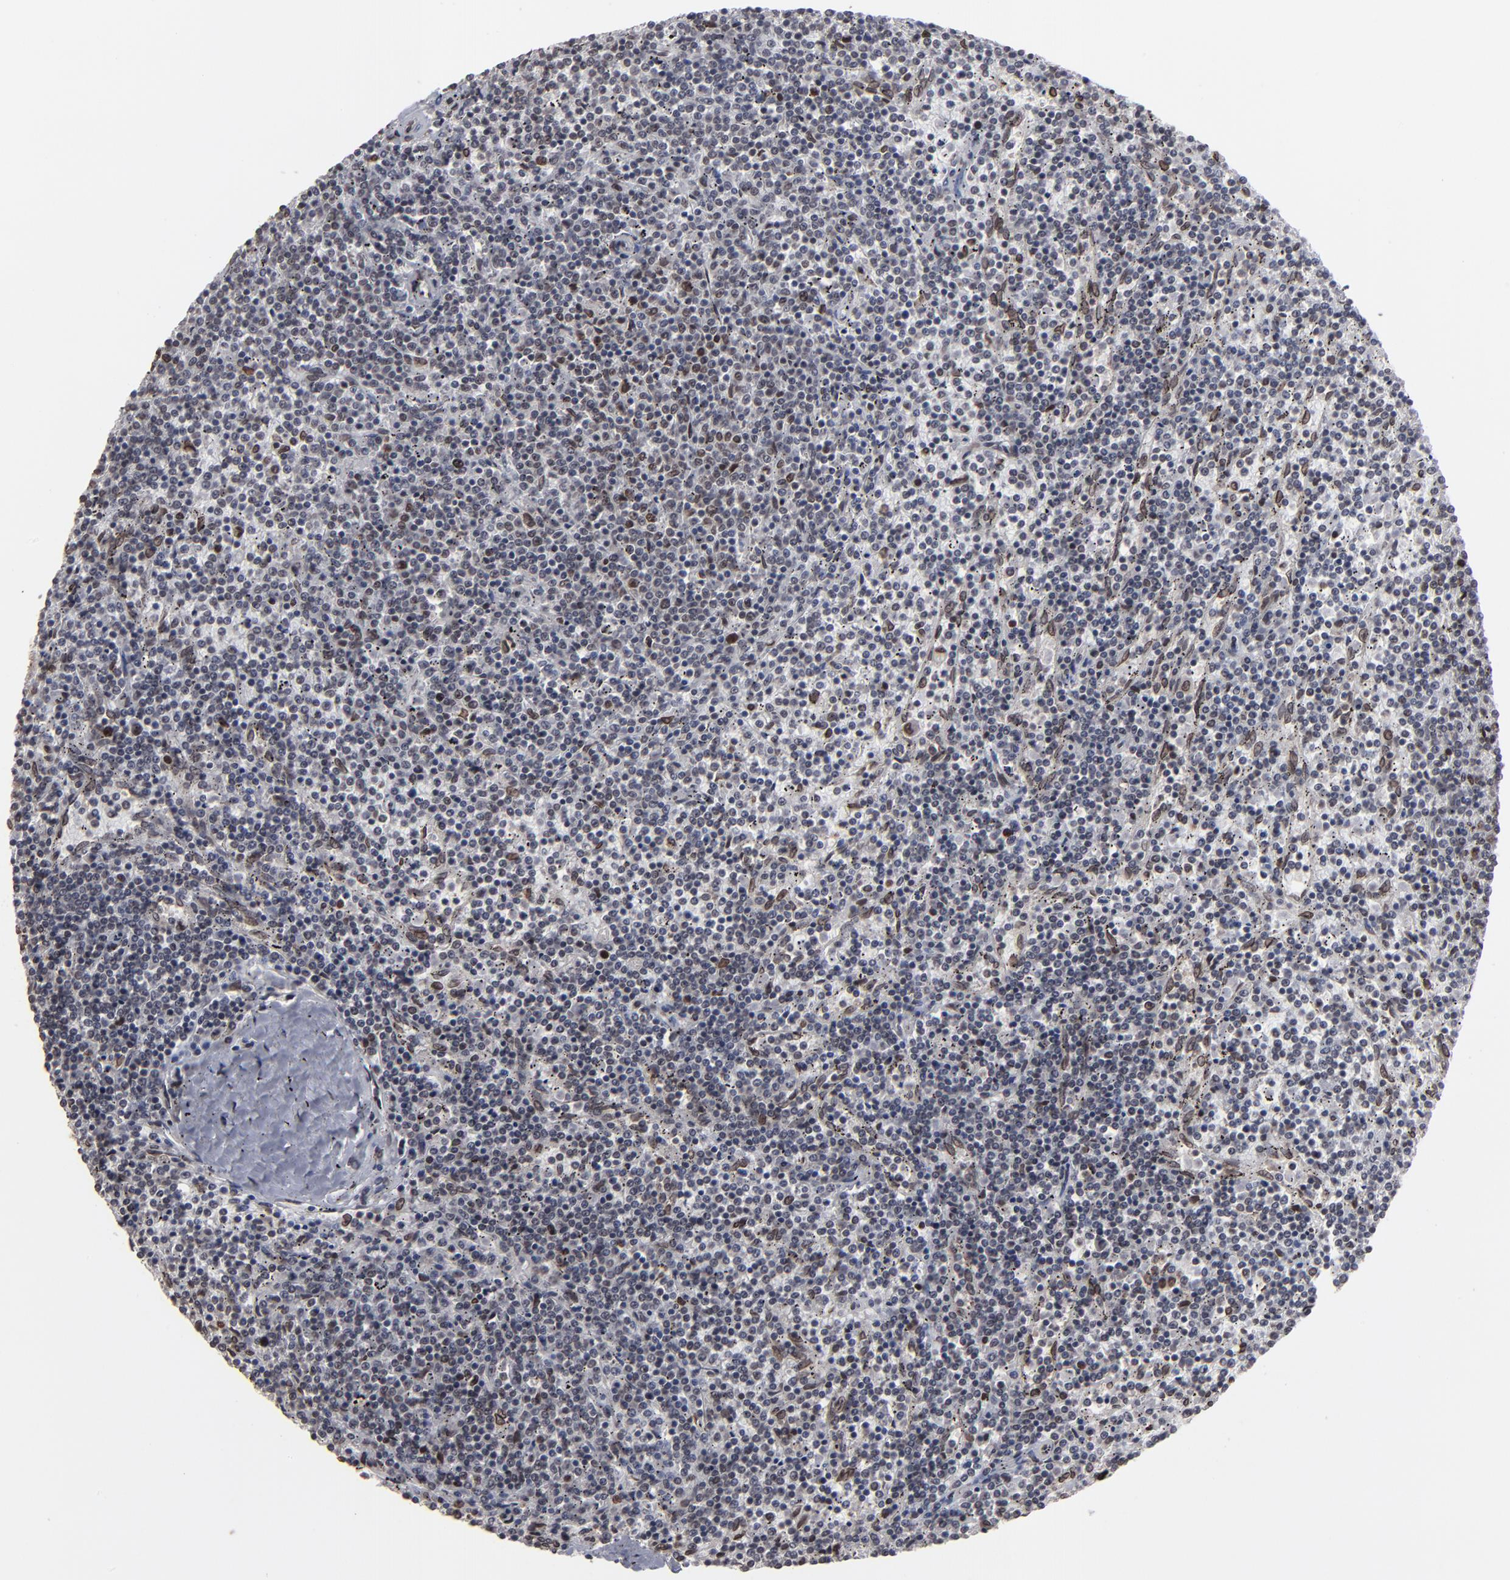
{"staining": {"intensity": "weak", "quantity": "25%-75%", "location": "nuclear"}, "tissue": "lymphoma", "cell_type": "Tumor cells", "image_type": "cancer", "snomed": [{"axis": "morphology", "description": "Malignant lymphoma, non-Hodgkin's type, Low grade"}, {"axis": "topography", "description": "Spleen"}], "caption": "Protein staining displays weak nuclear expression in approximately 25%-75% of tumor cells in low-grade malignant lymphoma, non-Hodgkin's type. The staining was performed using DAB (3,3'-diaminobenzidine) to visualize the protein expression in brown, while the nuclei were stained in blue with hematoxylin (Magnification: 20x).", "gene": "BAZ1A", "patient": {"sex": "female", "age": 50}}